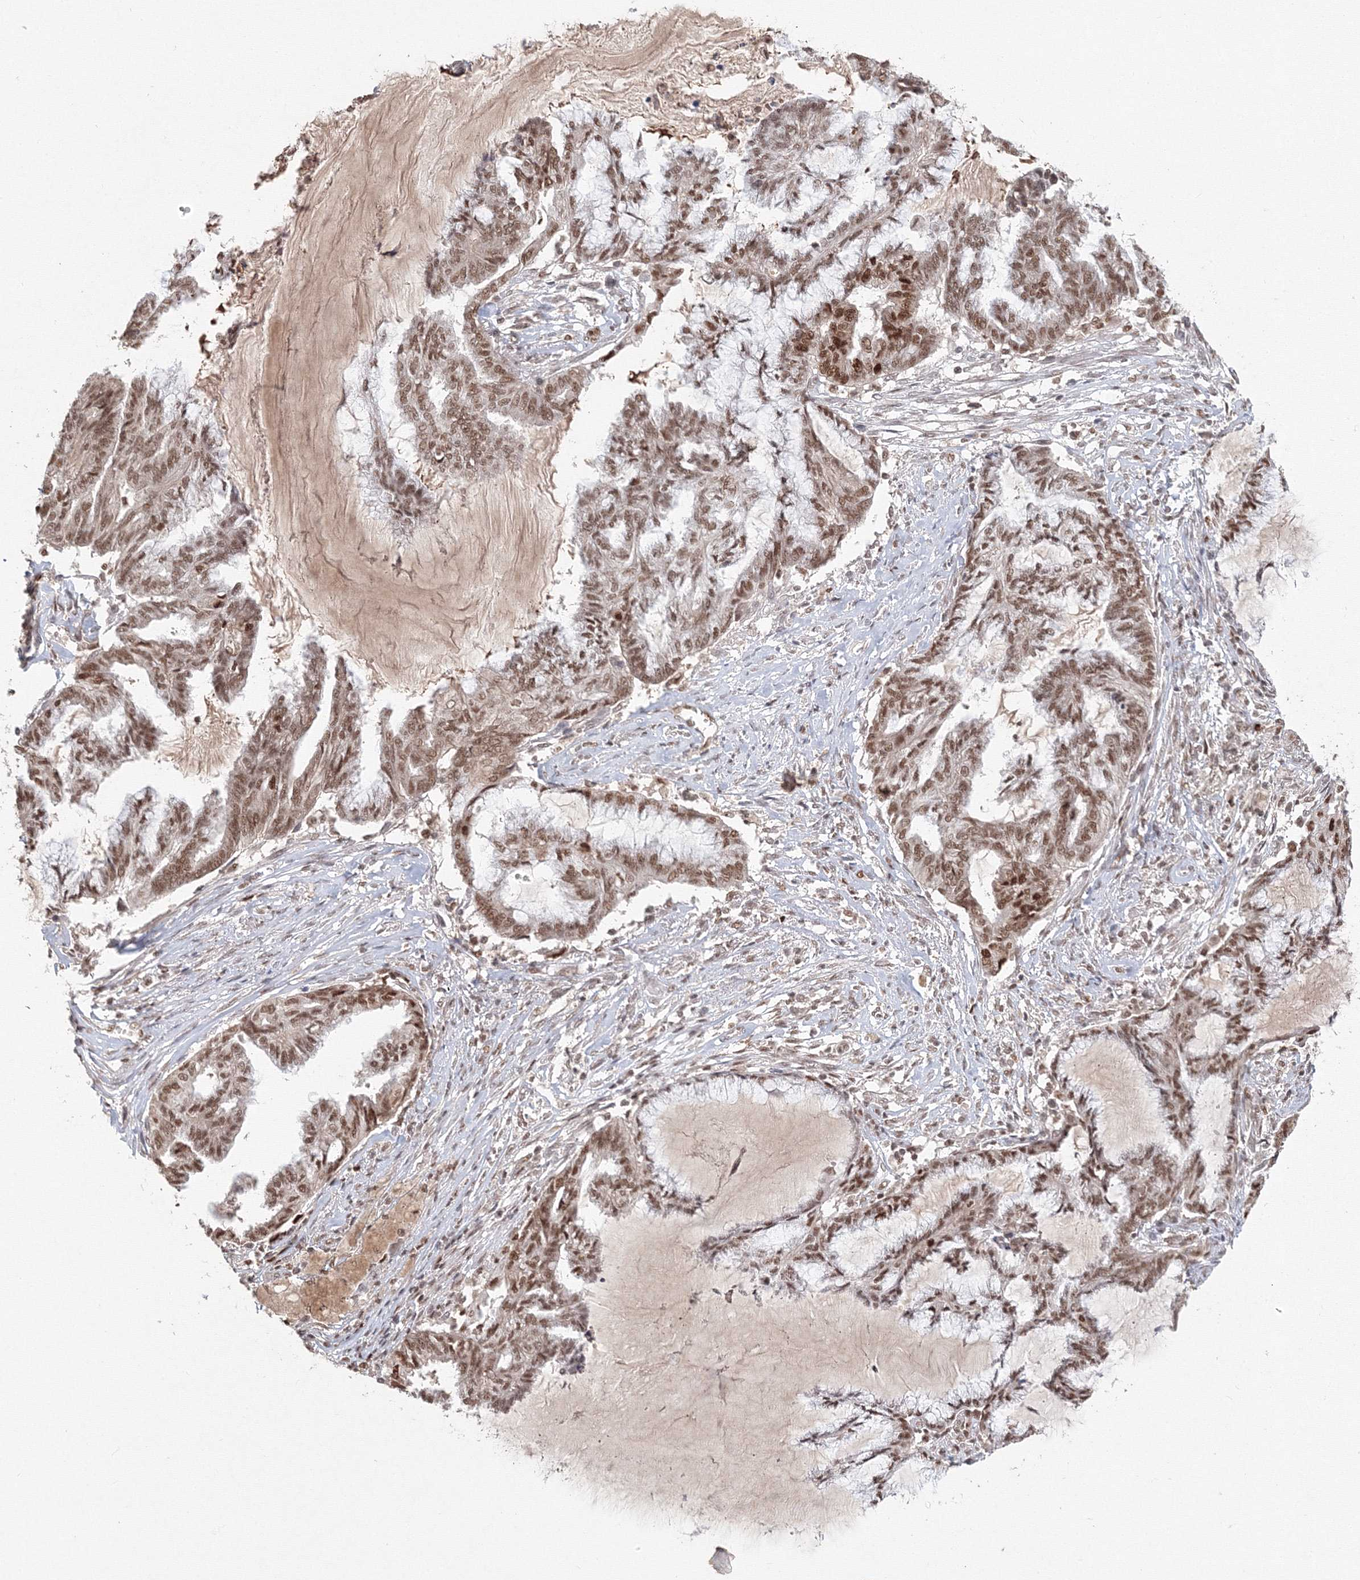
{"staining": {"intensity": "moderate", "quantity": ">75%", "location": "nuclear"}, "tissue": "endometrial cancer", "cell_type": "Tumor cells", "image_type": "cancer", "snomed": [{"axis": "morphology", "description": "Adenocarcinoma, NOS"}, {"axis": "topography", "description": "Endometrium"}], "caption": "IHC photomicrograph of neoplastic tissue: human endometrial cancer (adenocarcinoma) stained using immunohistochemistry exhibits medium levels of moderate protein expression localized specifically in the nuclear of tumor cells, appearing as a nuclear brown color.", "gene": "IWS1", "patient": {"sex": "female", "age": 86}}